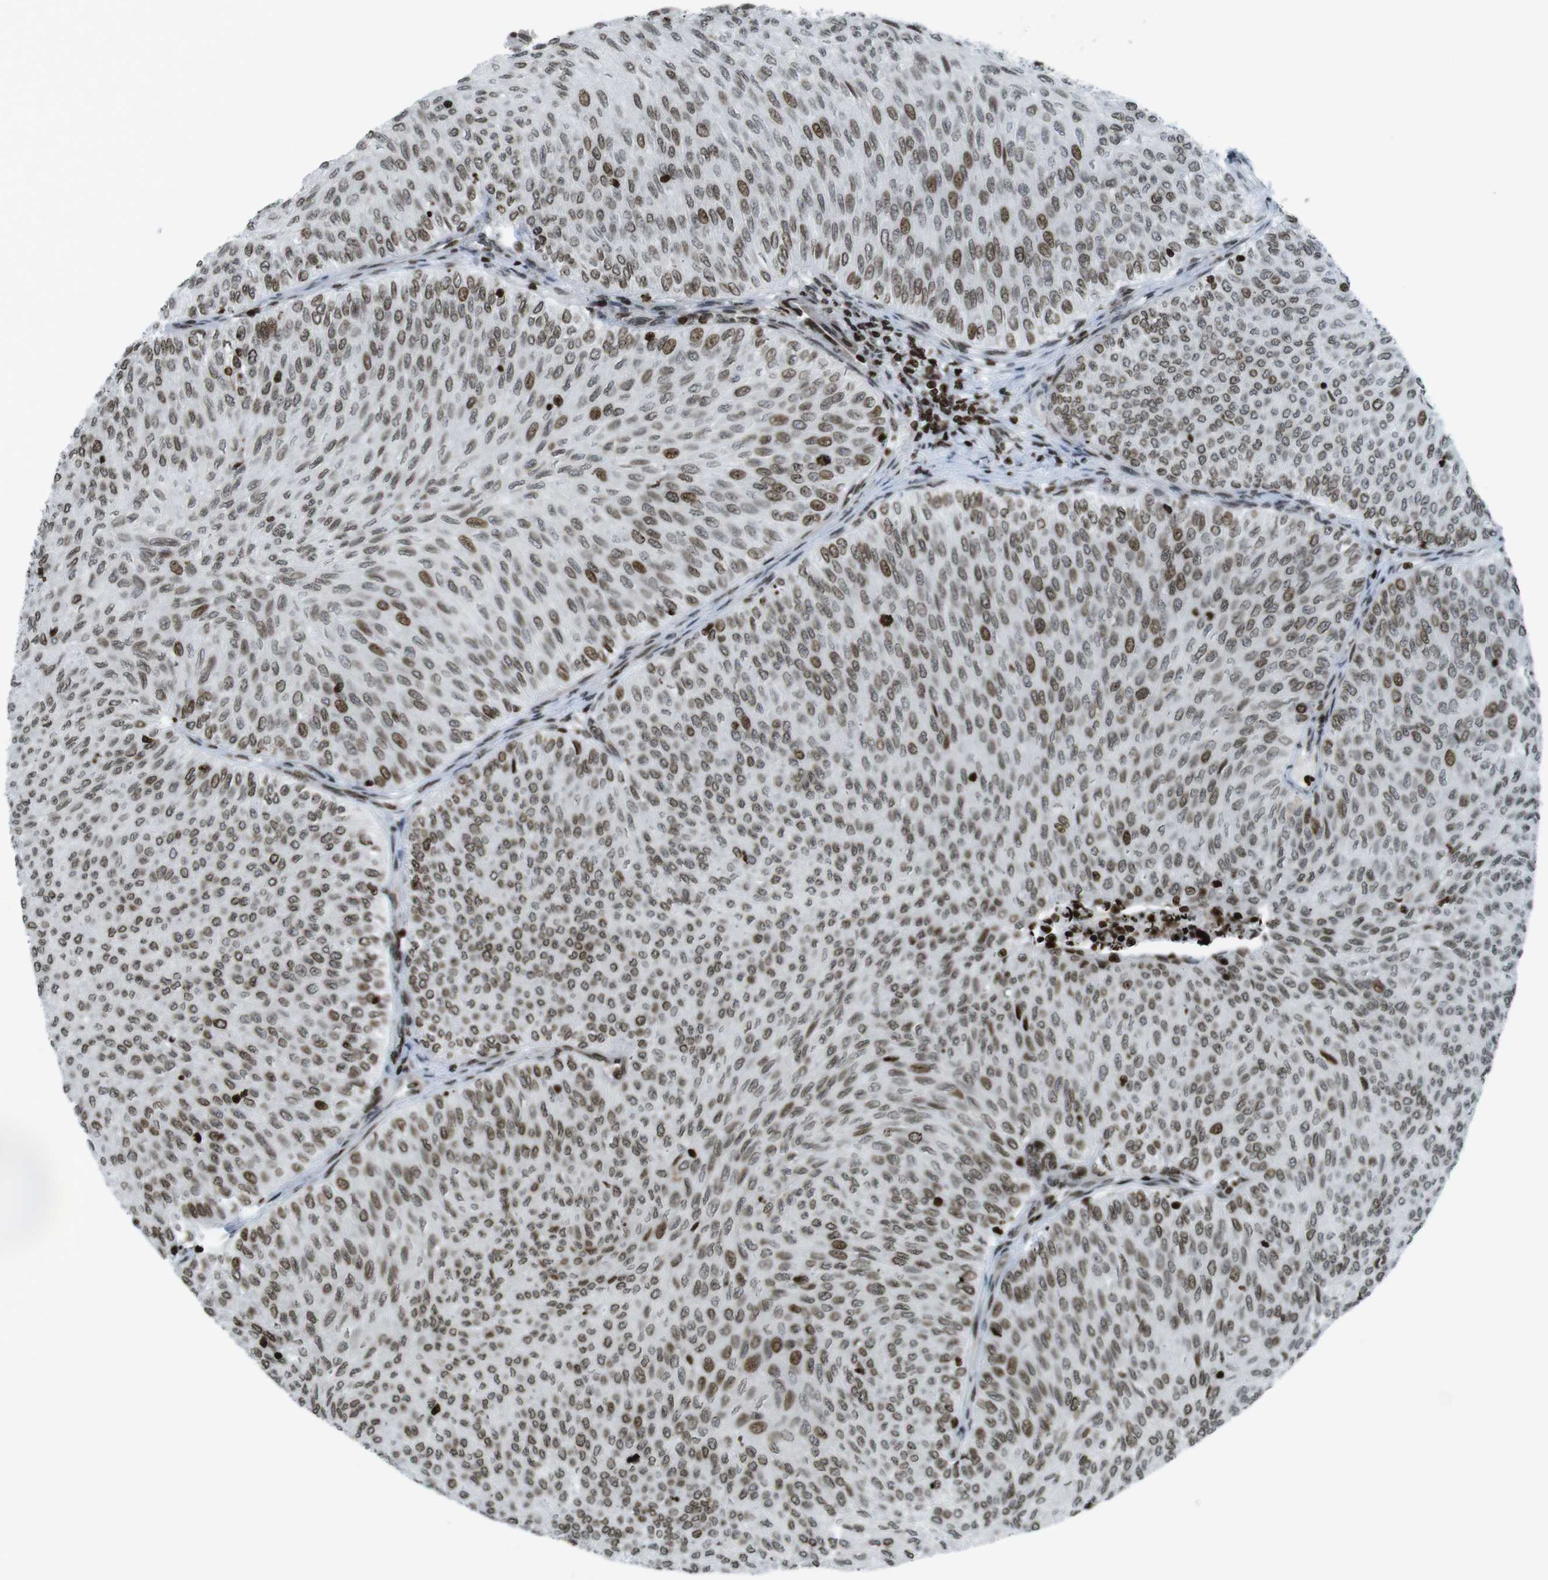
{"staining": {"intensity": "moderate", "quantity": ">75%", "location": "nuclear"}, "tissue": "urothelial cancer", "cell_type": "Tumor cells", "image_type": "cancer", "snomed": [{"axis": "morphology", "description": "Urothelial carcinoma, Low grade"}, {"axis": "topography", "description": "Urinary bladder"}], "caption": "Human urothelial cancer stained for a protein (brown) shows moderate nuclear positive staining in about >75% of tumor cells.", "gene": "H2AC8", "patient": {"sex": "male", "age": 78}}